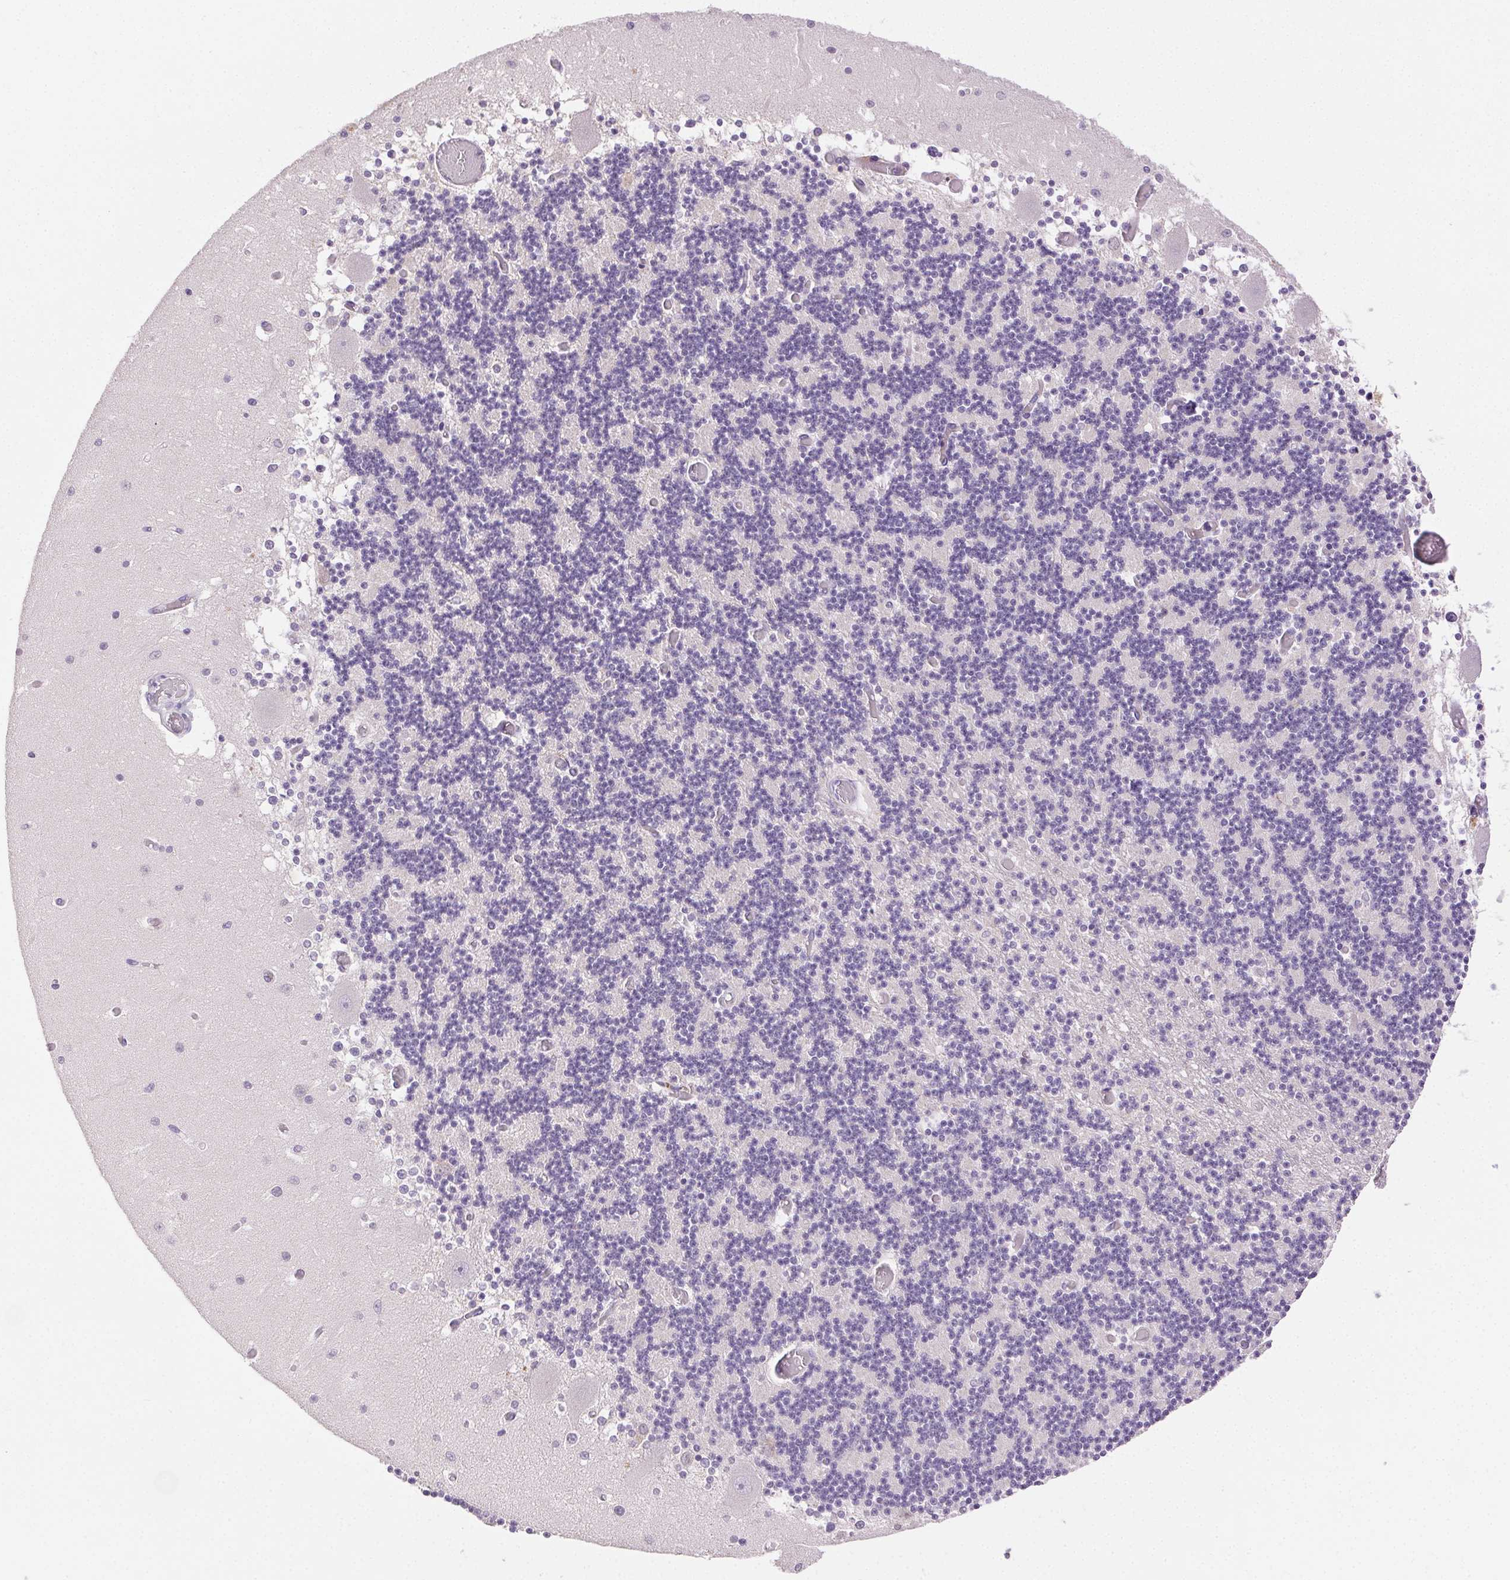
{"staining": {"intensity": "negative", "quantity": "none", "location": "none"}, "tissue": "cerebellum", "cell_type": "Cells in granular layer", "image_type": "normal", "snomed": [{"axis": "morphology", "description": "Normal tissue, NOS"}, {"axis": "topography", "description": "Cerebellum"}], "caption": "Immunohistochemical staining of normal human cerebellum exhibits no significant positivity in cells in granular layer.", "gene": "AKAP5", "patient": {"sex": "female", "age": 28}}